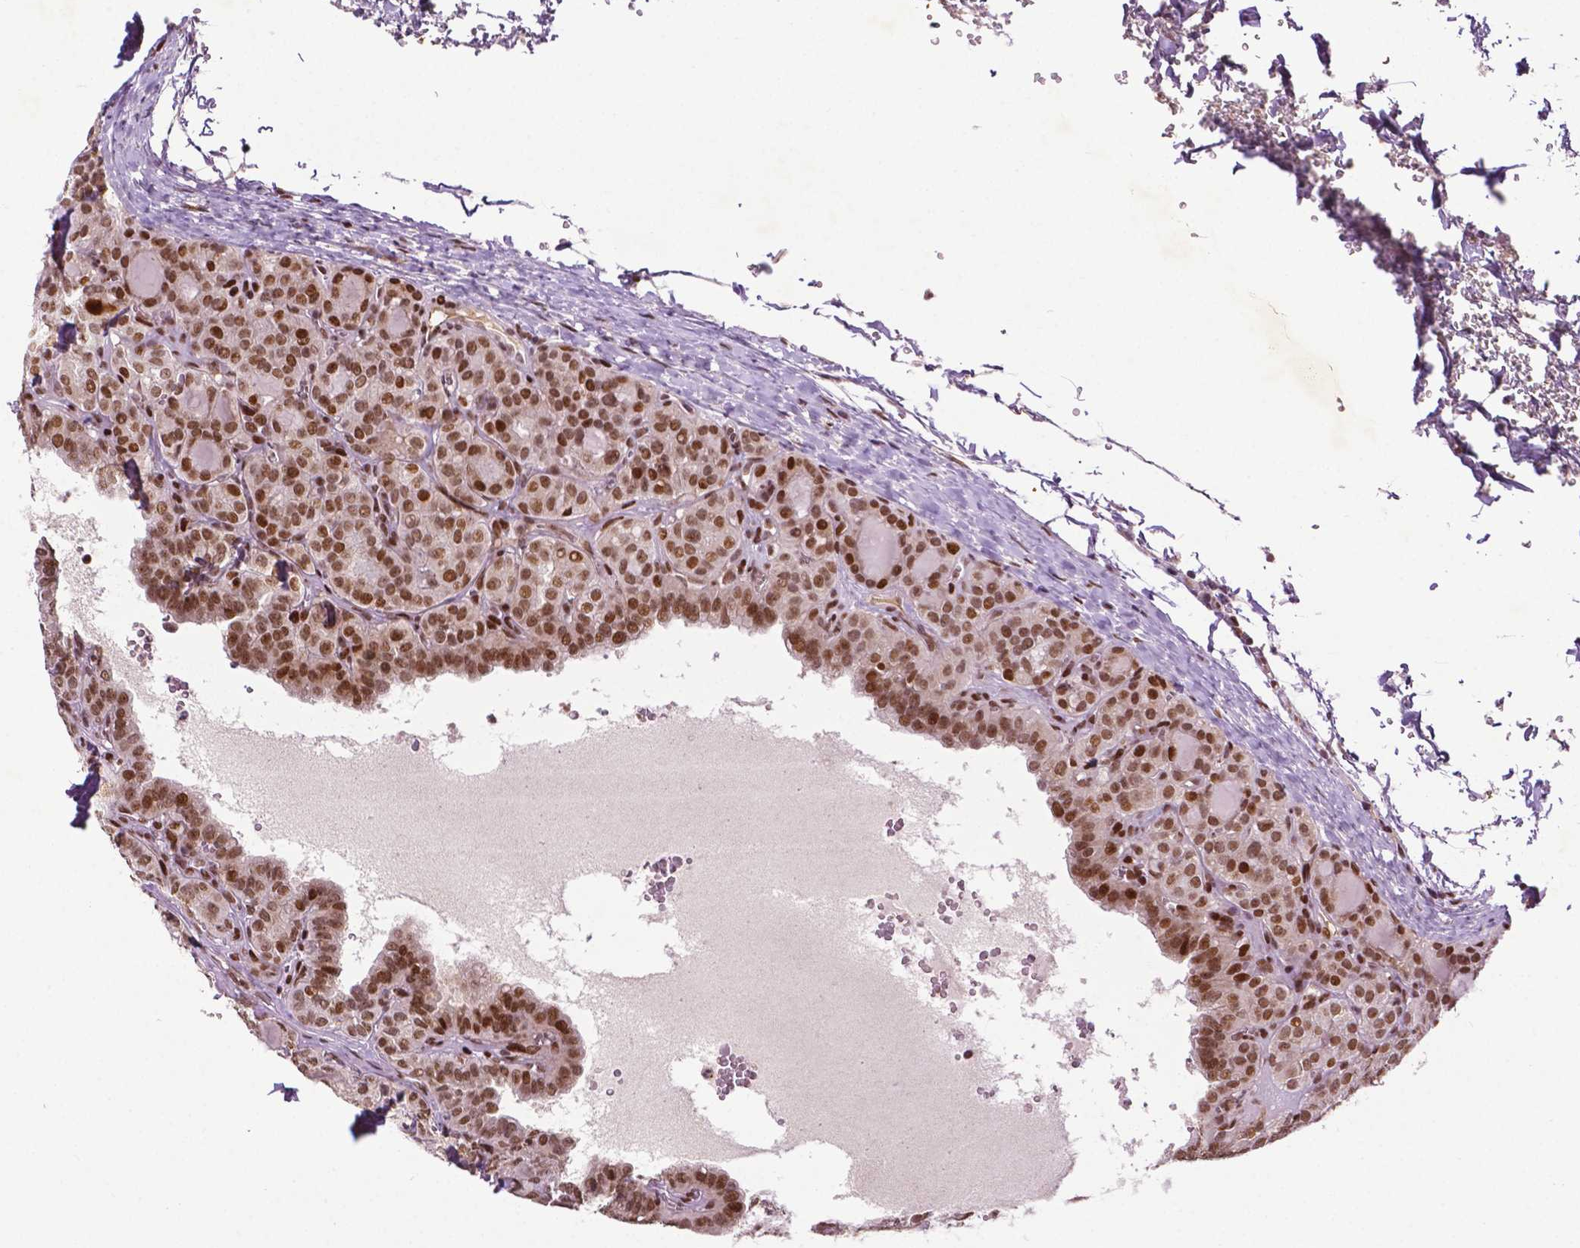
{"staining": {"intensity": "moderate", "quantity": ">75%", "location": "nuclear"}, "tissue": "thyroid cancer", "cell_type": "Tumor cells", "image_type": "cancer", "snomed": [{"axis": "morphology", "description": "Papillary adenocarcinoma, NOS"}, {"axis": "topography", "description": "Thyroid gland"}], "caption": "An image showing moderate nuclear expression in approximately >75% of tumor cells in papillary adenocarcinoma (thyroid), as visualized by brown immunohistochemical staining.", "gene": "ZNF41", "patient": {"sex": "female", "age": 41}}